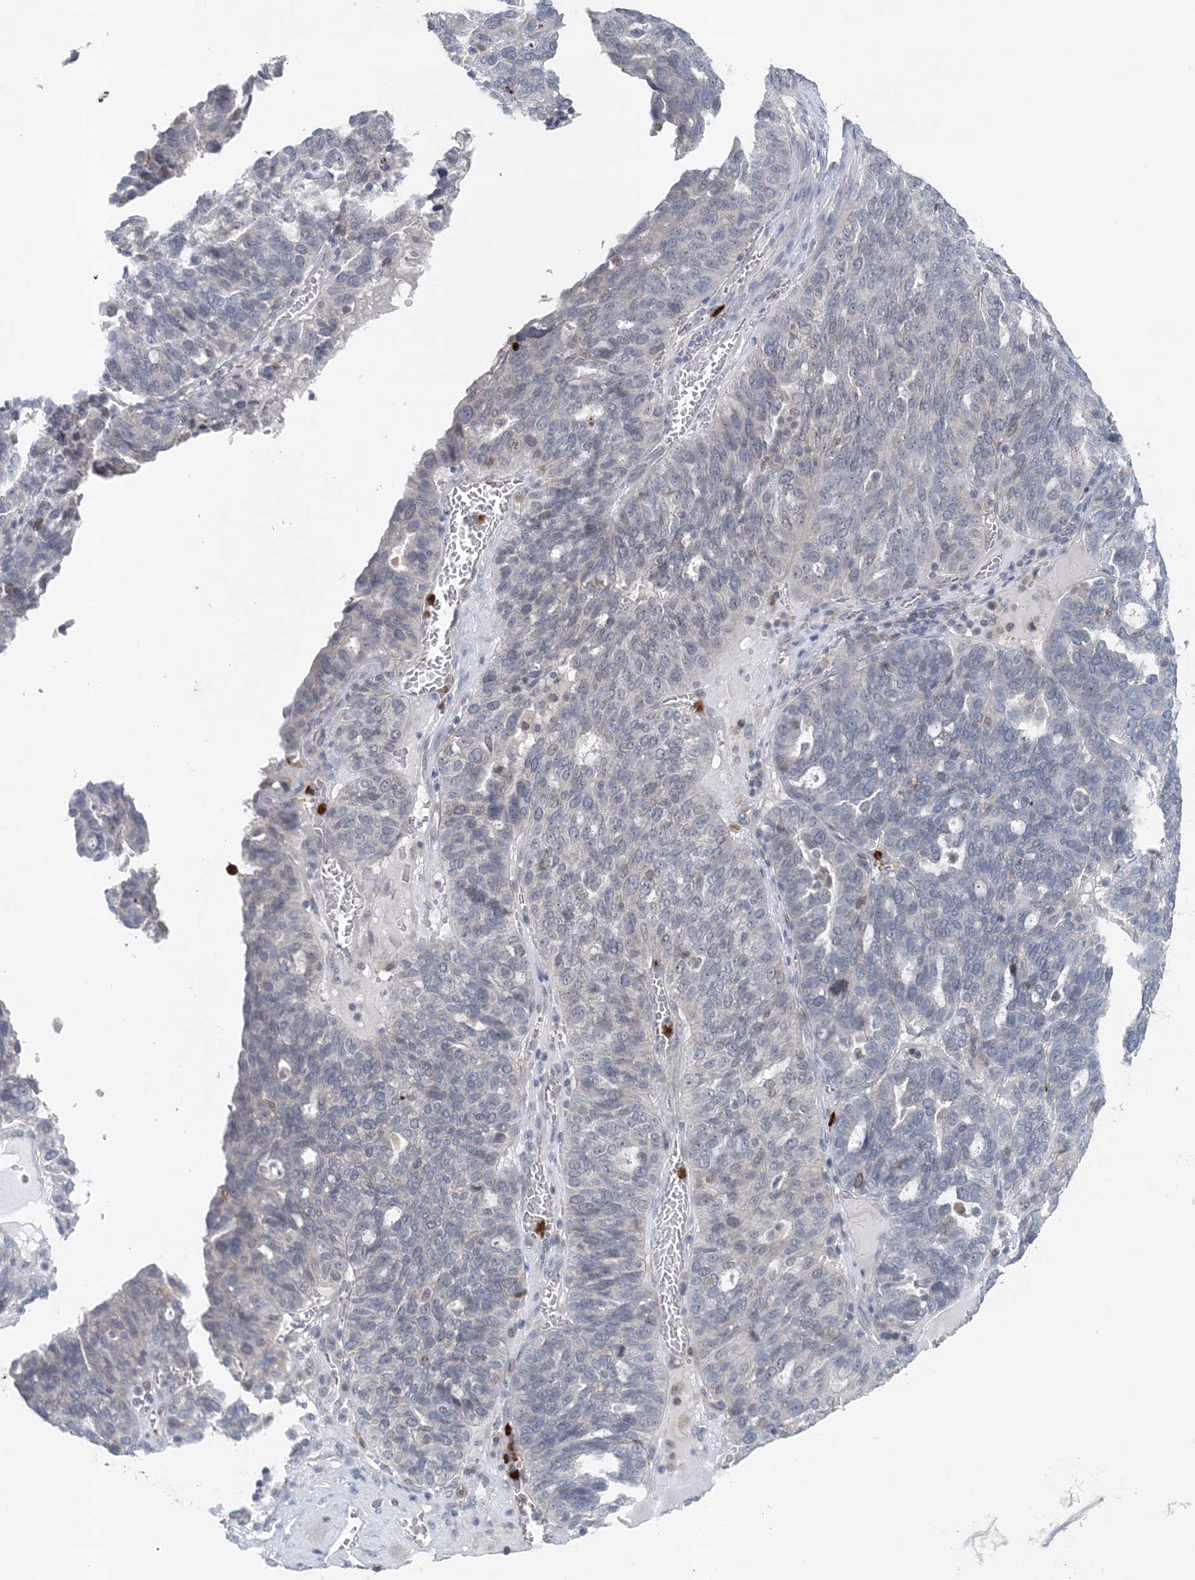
{"staining": {"intensity": "negative", "quantity": "none", "location": "none"}, "tissue": "ovarian cancer", "cell_type": "Tumor cells", "image_type": "cancer", "snomed": [{"axis": "morphology", "description": "Cystadenocarcinoma, serous, NOS"}, {"axis": "topography", "description": "Ovary"}], "caption": "Ovarian serous cystadenocarcinoma was stained to show a protein in brown. There is no significant positivity in tumor cells. (IHC, brightfield microscopy, high magnification).", "gene": "NUP54", "patient": {"sex": "female", "age": 59}}